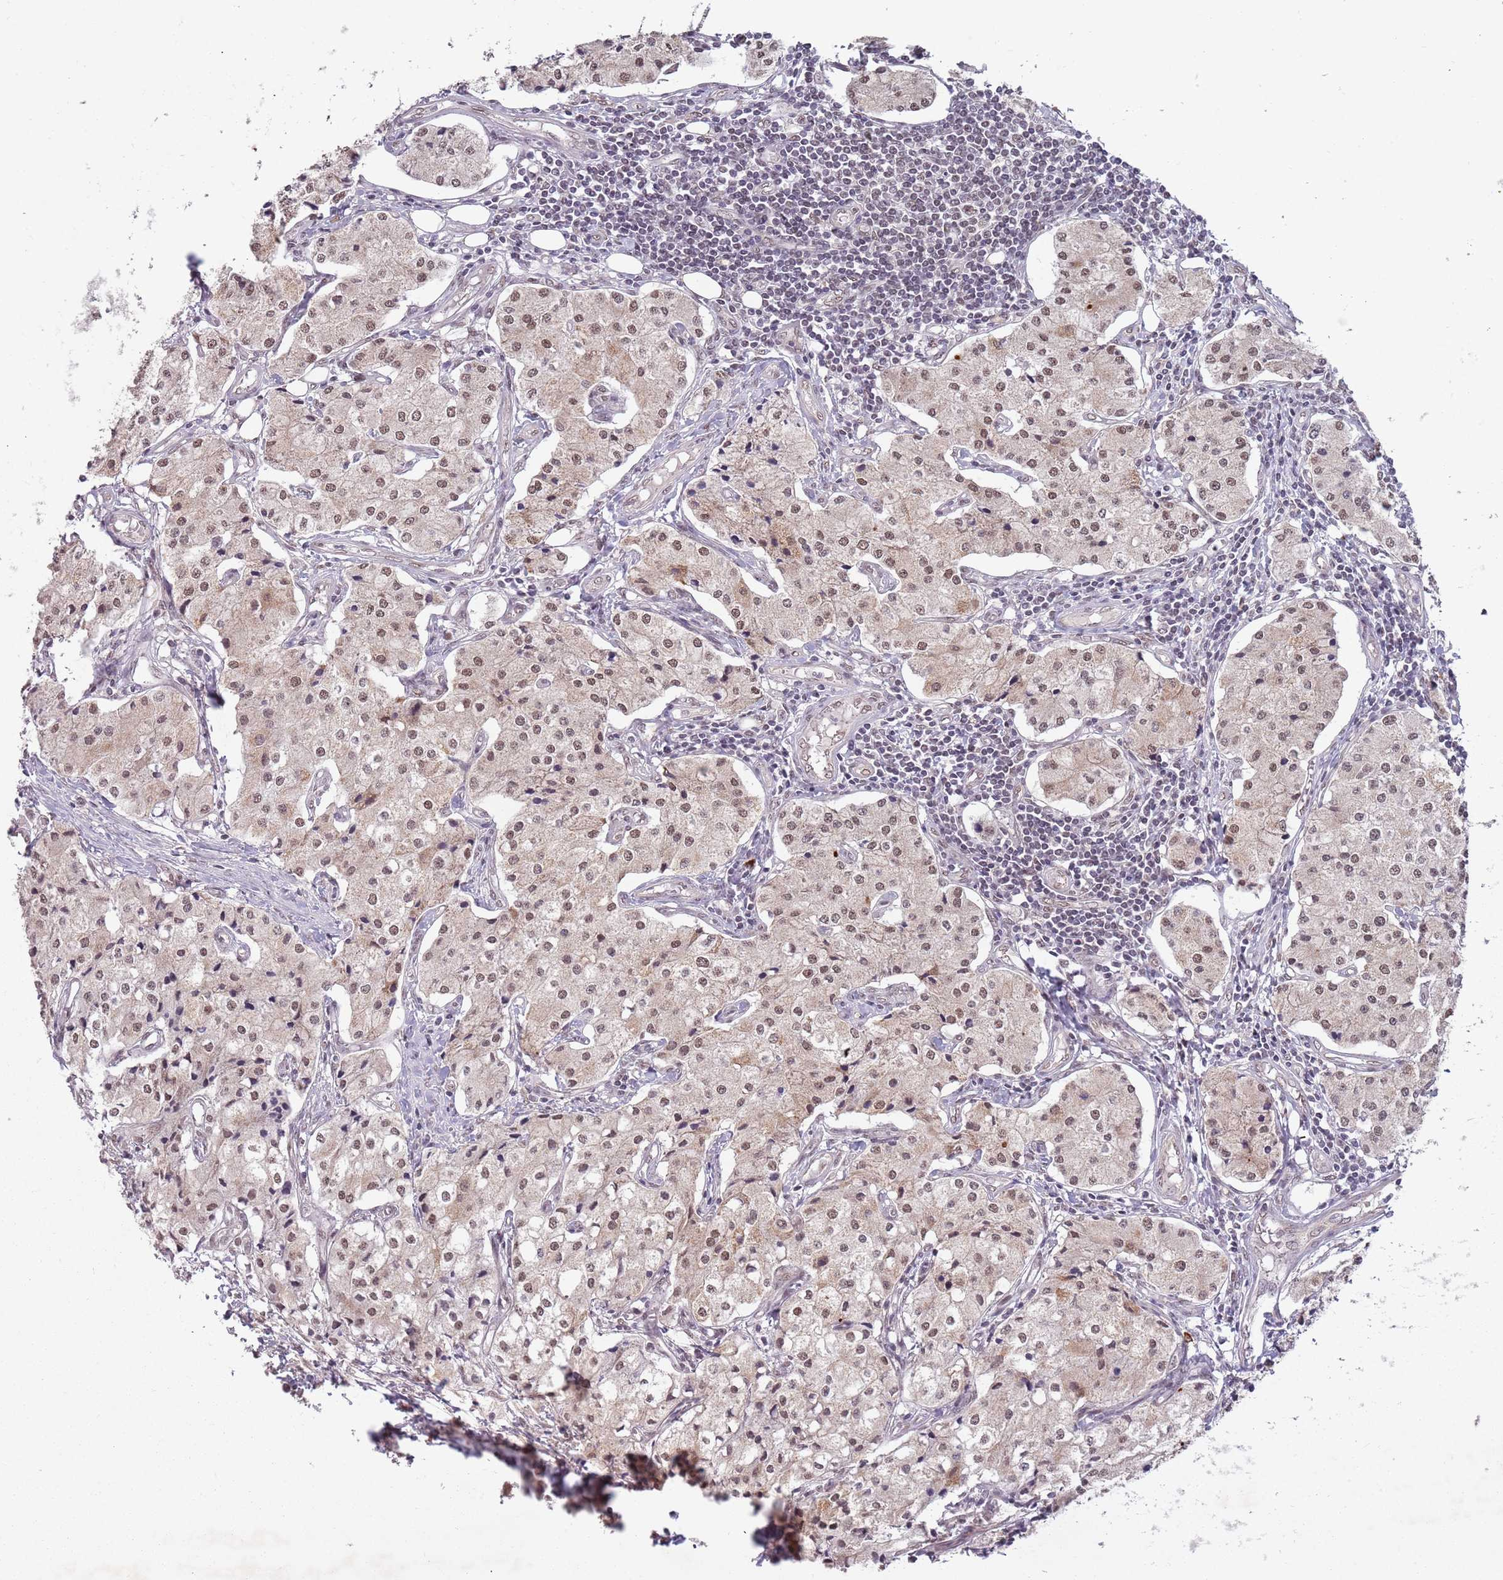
{"staining": {"intensity": "moderate", "quantity": ">75%", "location": "nuclear"}, "tissue": "carcinoid", "cell_type": "Tumor cells", "image_type": "cancer", "snomed": [{"axis": "morphology", "description": "Carcinoid, malignant, NOS"}, {"axis": "topography", "description": "Colon"}], "caption": "Carcinoid tissue reveals moderate nuclear expression in approximately >75% of tumor cells, visualized by immunohistochemistry.", "gene": "FAM120AOS", "patient": {"sex": "female", "age": 52}}